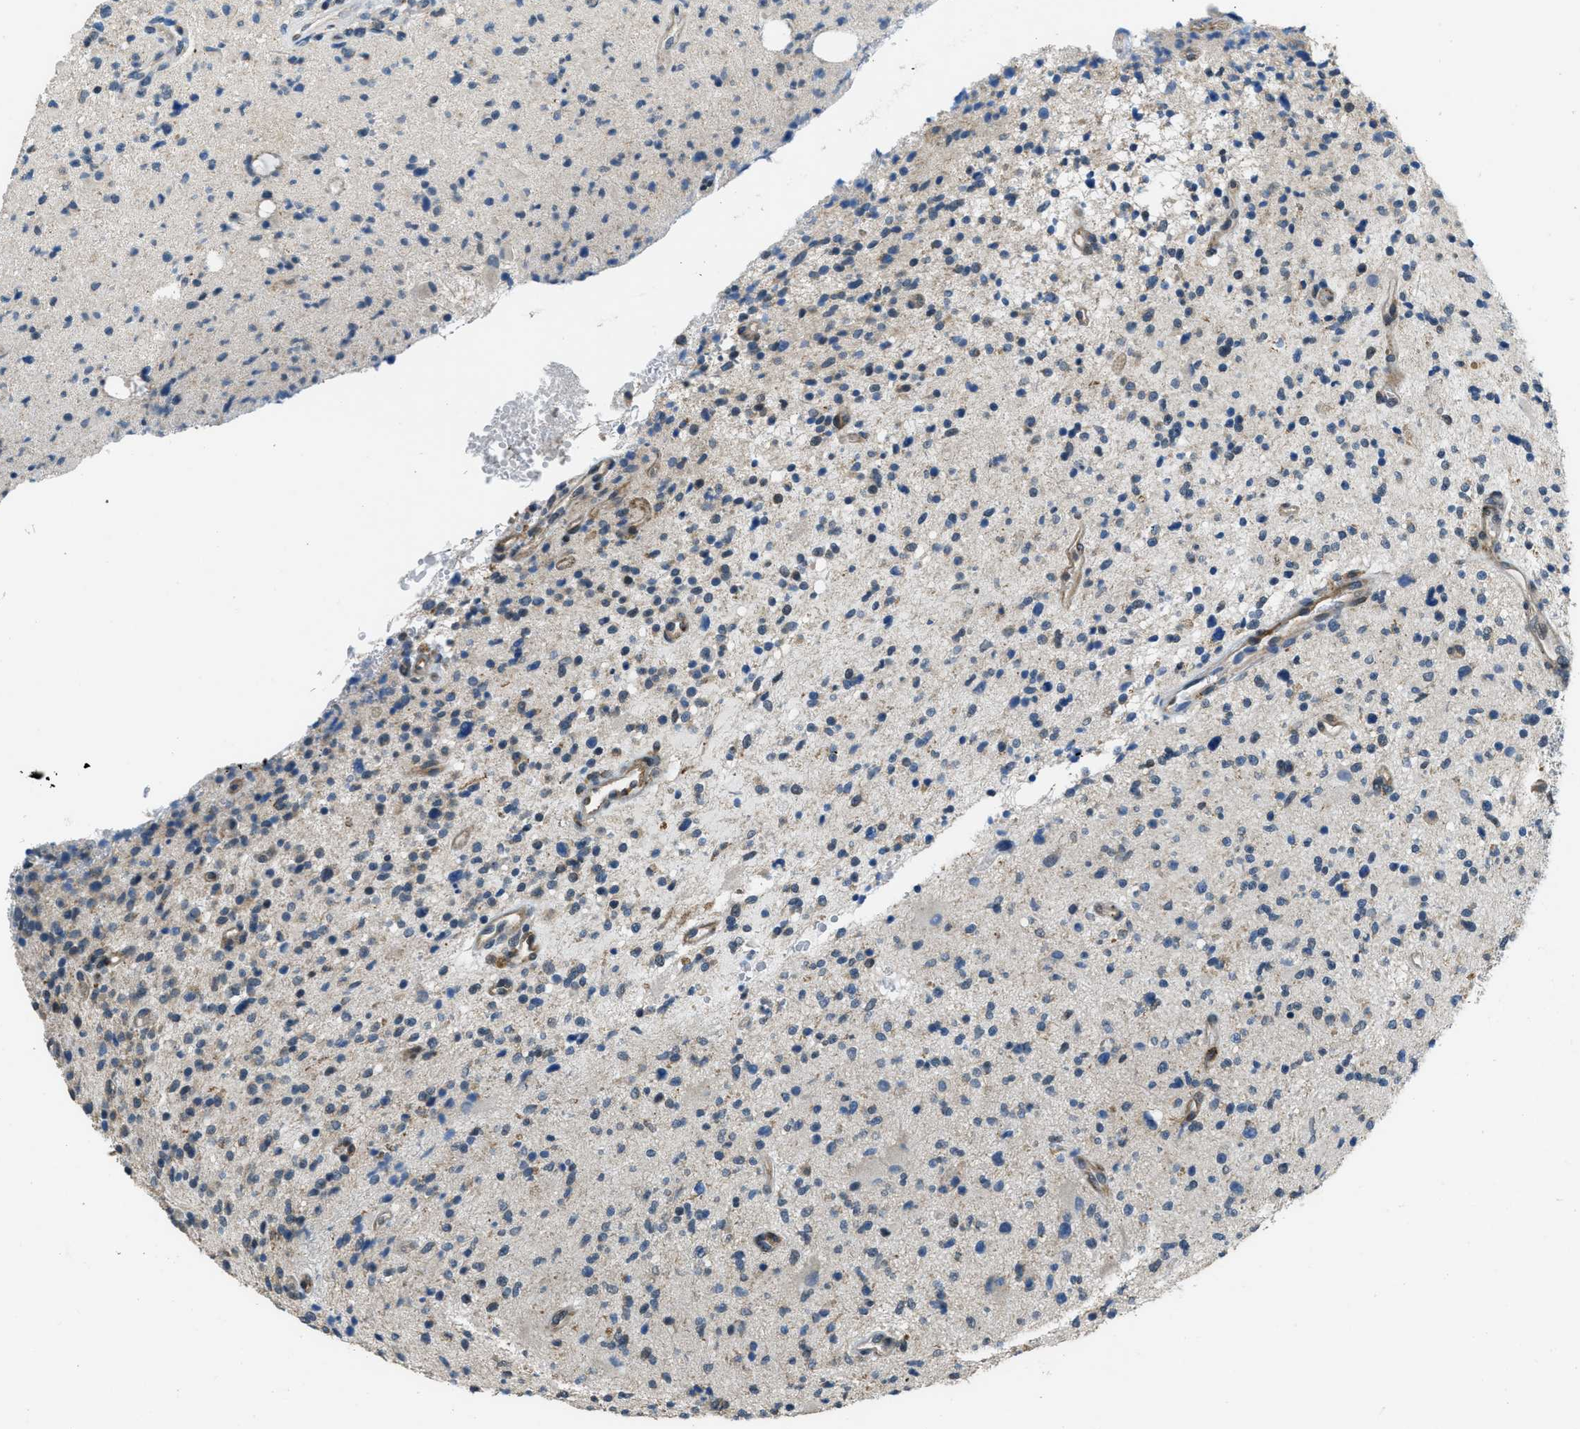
{"staining": {"intensity": "negative", "quantity": "none", "location": "none"}, "tissue": "glioma", "cell_type": "Tumor cells", "image_type": "cancer", "snomed": [{"axis": "morphology", "description": "Glioma, malignant, High grade"}, {"axis": "topography", "description": "Brain"}], "caption": "Malignant high-grade glioma stained for a protein using immunohistochemistry (IHC) demonstrates no expression tumor cells.", "gene": "HERC2", "patient": {"sex": "male", "age": 48}}